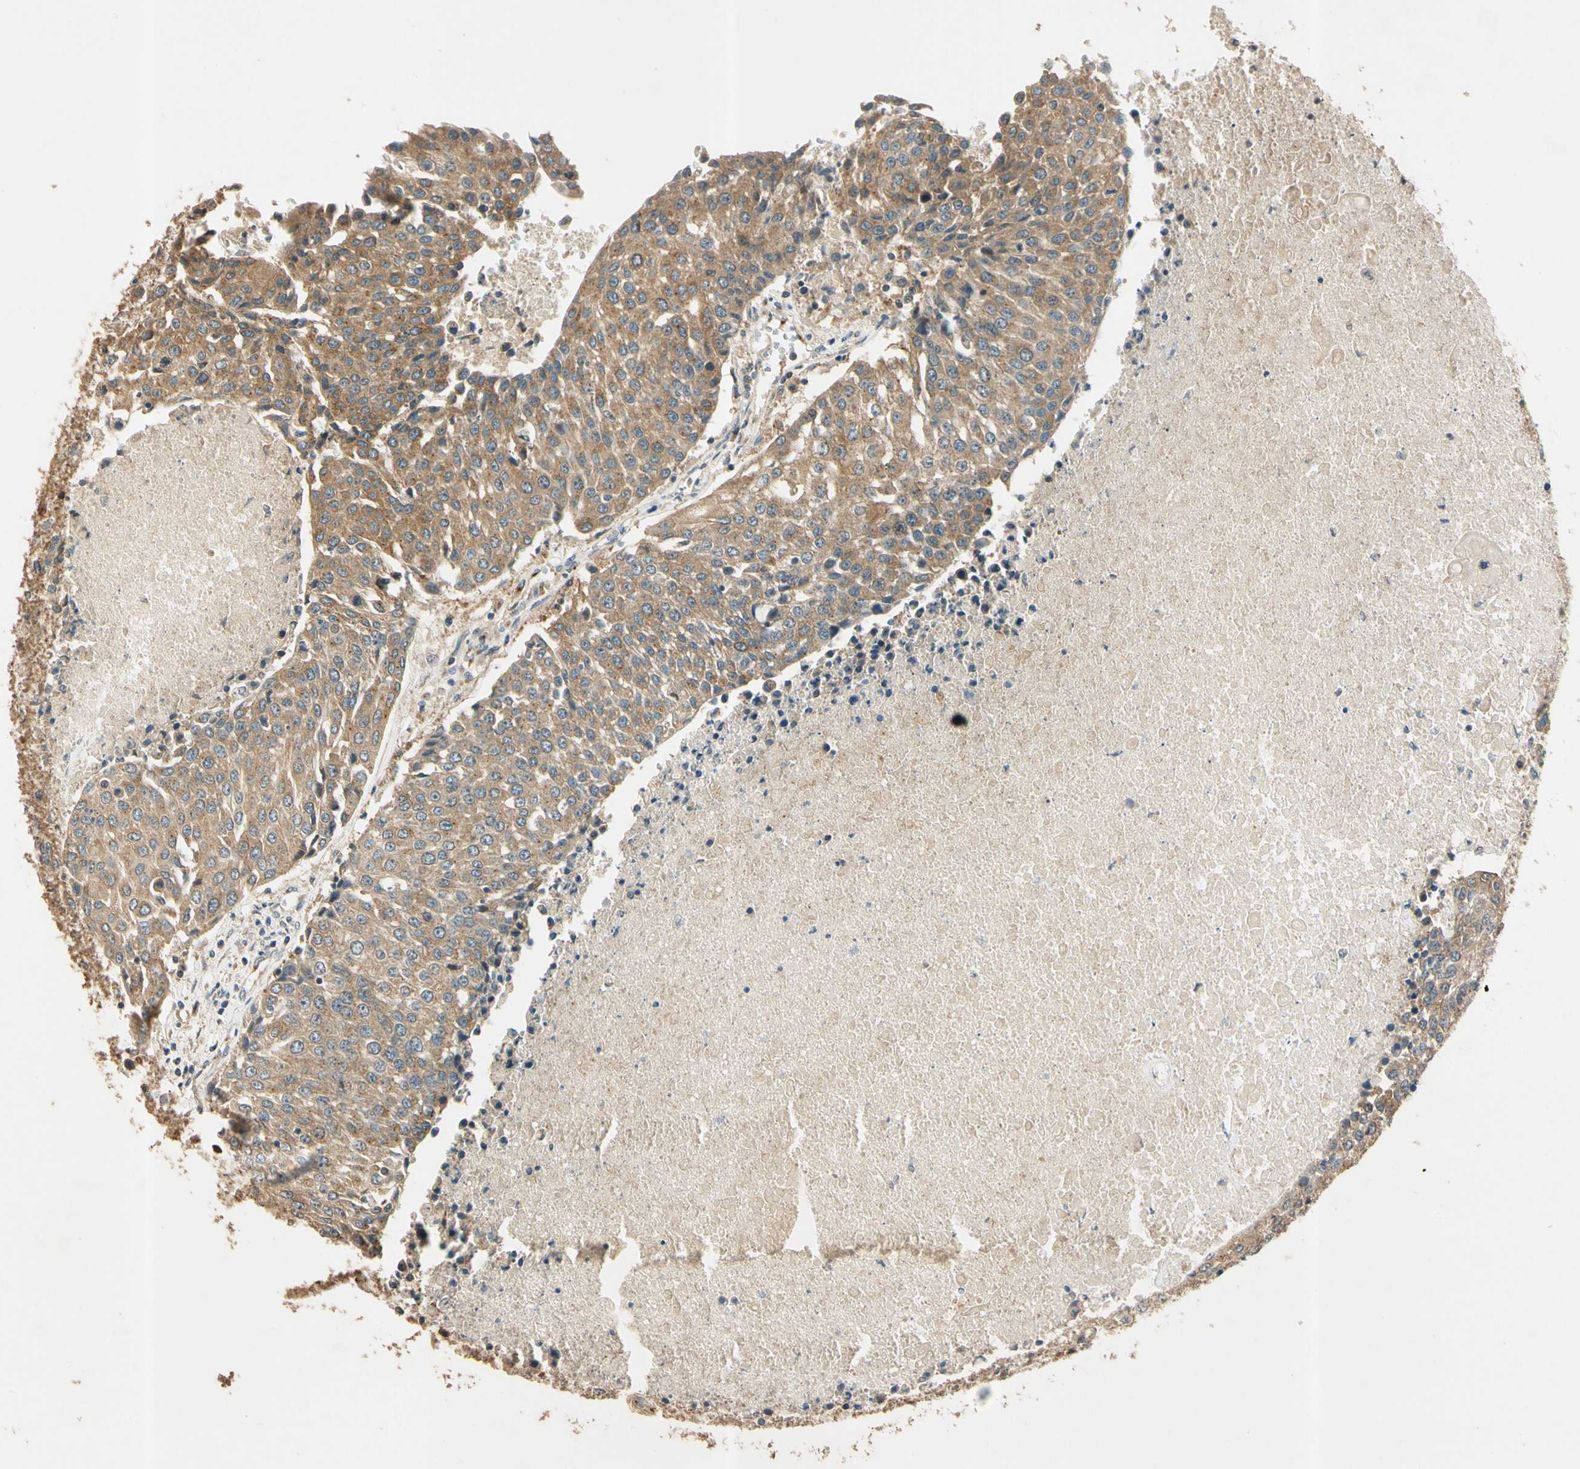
{"staining": {"intensity": "moderate", "quantity": ">75%", "location": "cytoplasmic/membranous"}, "tissue": "urothelial cancer", "cell_type": "Tumor cells", "image_type": "cancer", "snomed": [{"axis": "morphology", "description": "Urothelial carcinoma, High grade"}, {"axis": "topography", "description": "Urinary bladder"}], "caption": "Immunohistochemical staining of human urothelial cancer displays moderate cytoplasmic/membranous protein positivity in approximately >75% of tumor cells. The staining was performed using DAB (3,3'-diaminobenzidine), with brown indicating positive protein expression. Nuclei are stained blue with hematoxylin.", "gene": "AKAP9", "patient": {"sex": "female", "age": 85}}